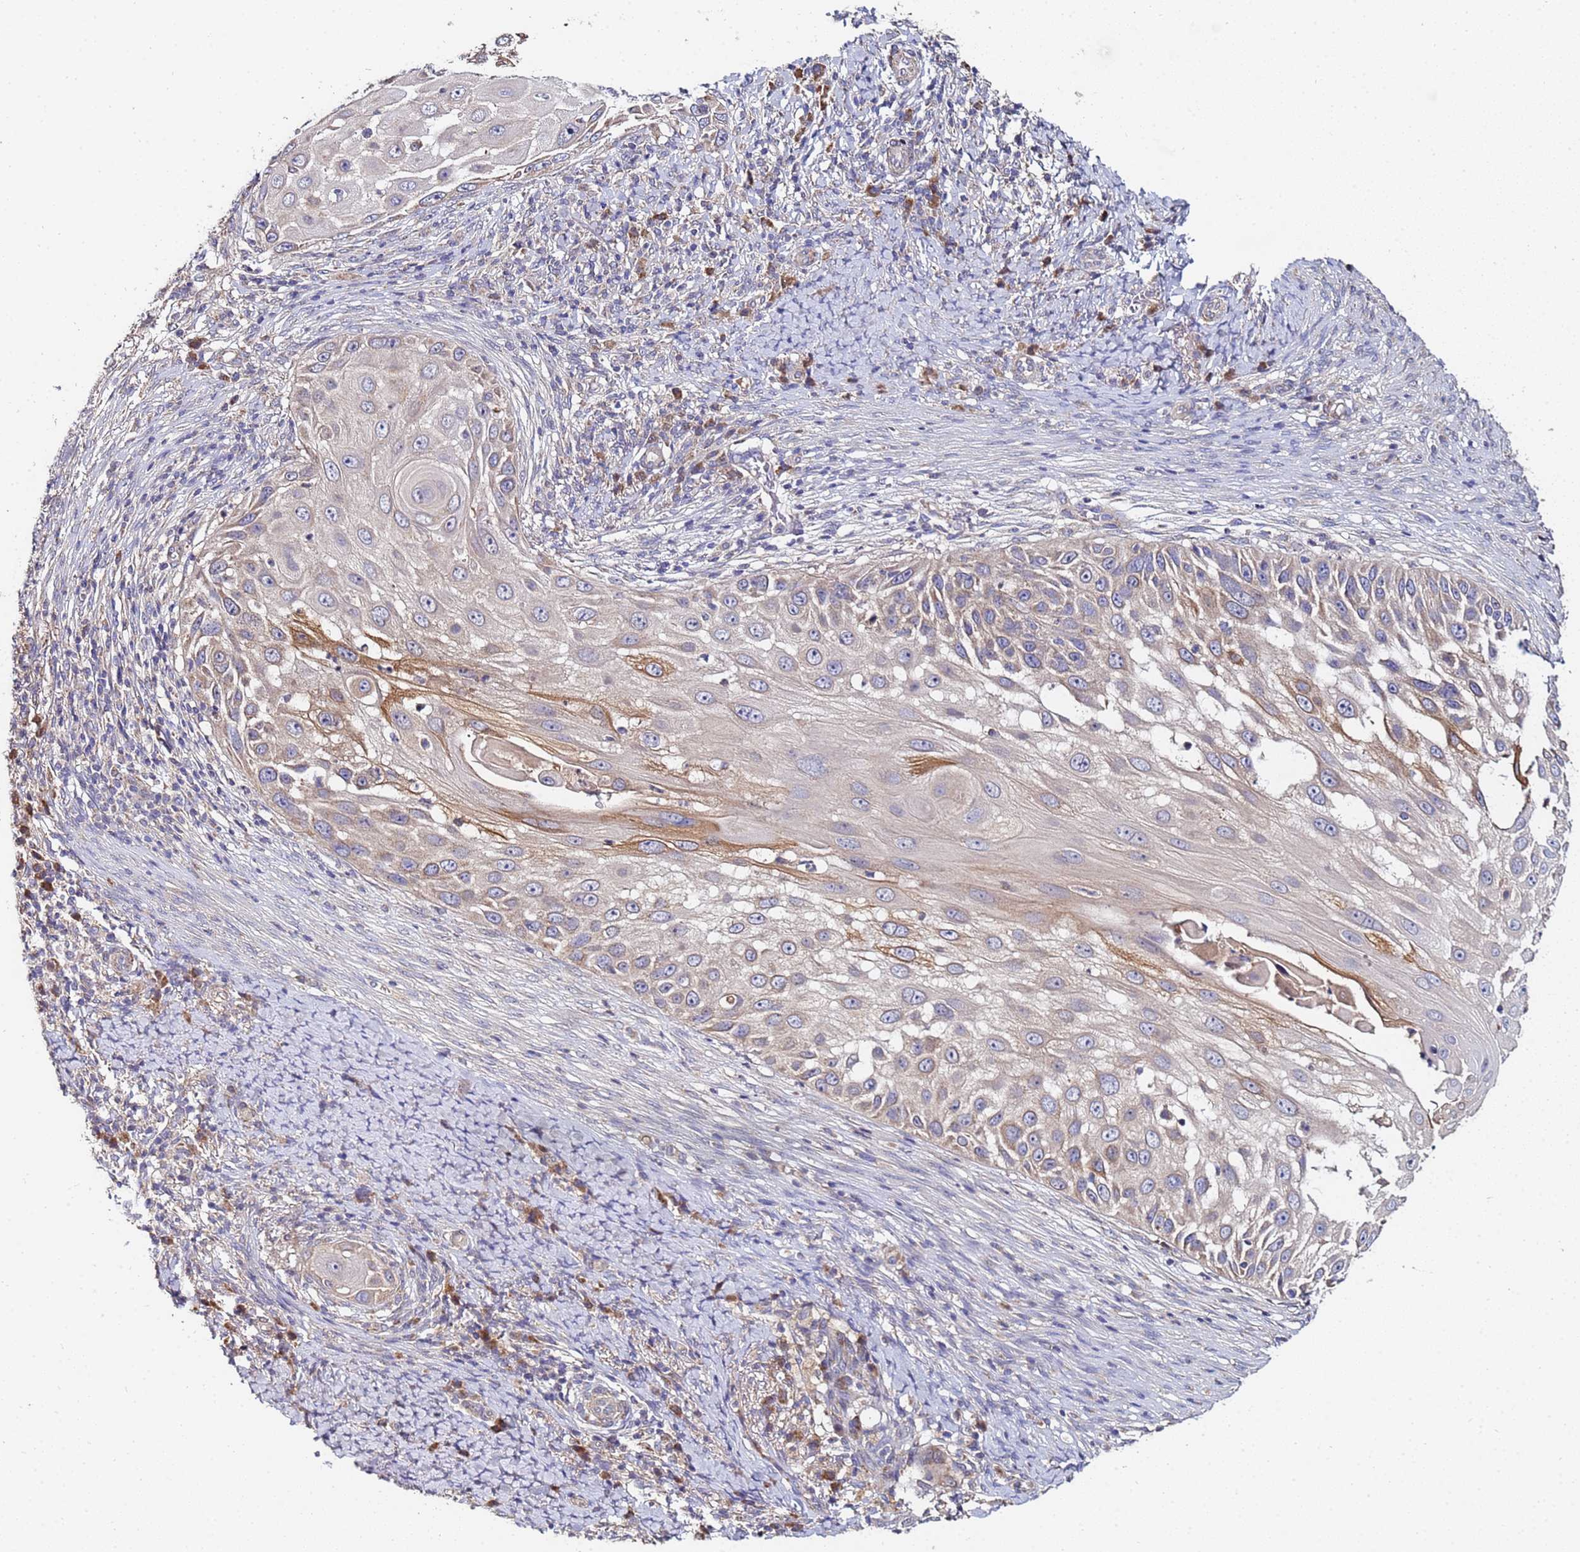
{"staining": {"intensity": "moderate", "quantity": "<25%", "location": "cytoplasmic/membranous"}, "tissue": "skin cancer", "cell_type": "Tumor cells", "image_type": "cancer", "snomed": [{"axis": "morphology", "description": "Squamous cell carcinoma, NOS"}, {"axis": "topography", "description": "Skin"}], "caption": "Skin cancer stained with DAB IHC shows low levels of moderate cytoplasmic/membranous positivity in approximately <25% of tumor cells. The protein is shown in brown color, while the nuclei are stained blue.", "gene": "C5orf34", "patient": {"sex": "female", "age": 44}}